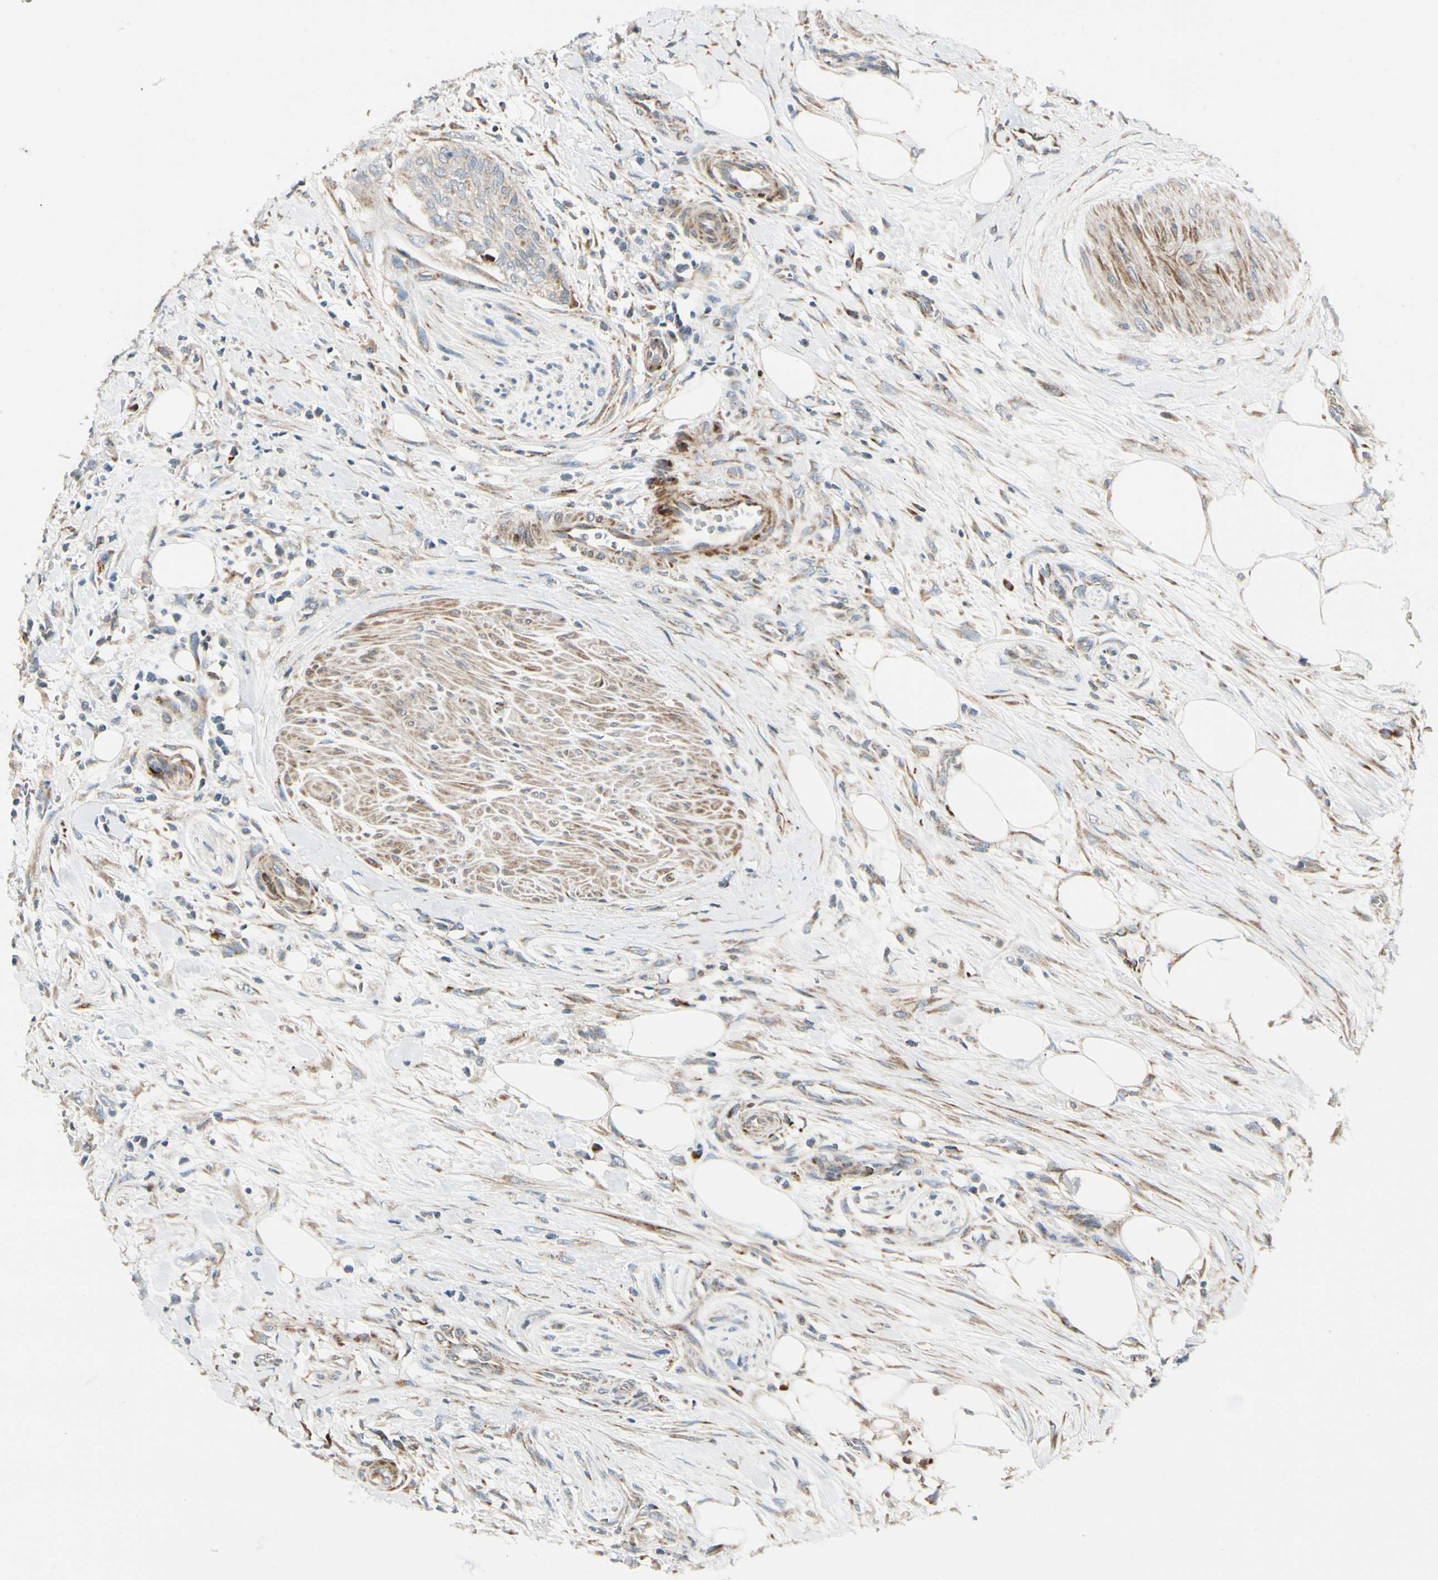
{"staining": {"intensity": "weak", "quantity": ">75%", "location": "cytoplasmic/membranous"}, "tissue": "urothelial cancer", "cell_type": "Tumor cells", "image_type": "cancer", "snomed": [{"axis": "morphology", "description": "Urothelial carcinoma, High grade"}, {"axis": "topography", "description": "Urinary bladder"}], "caption": "The immunohistochemical stain shows weak cytoplasmic/membranous positivity in tumor cells of urothelial carcinoma (high-grade) tissue.", "gene": "MRPL9", "patient": {"sex": "male", "age": 35}}